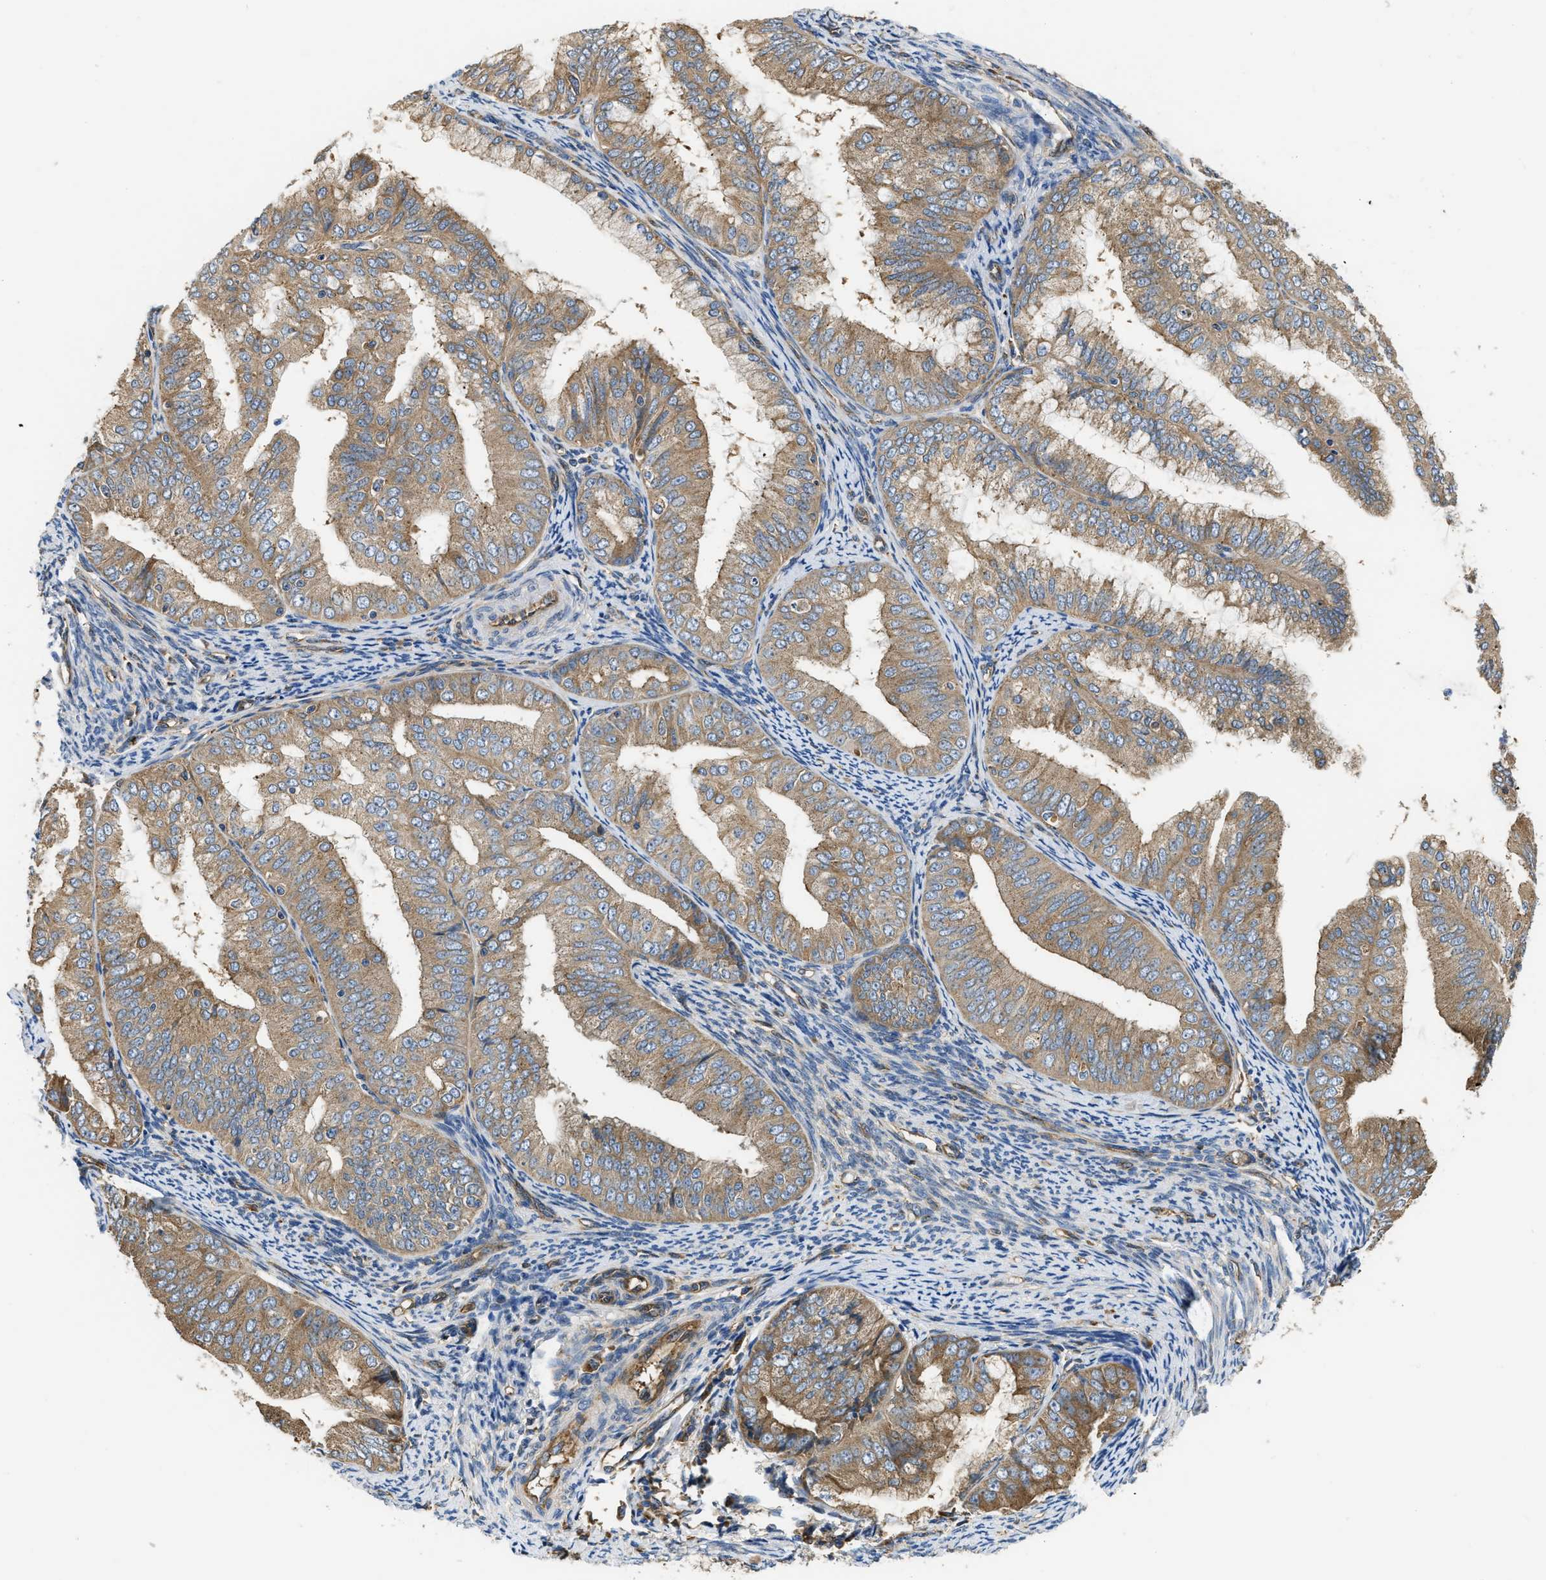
{"staining": {"intensity": "moderate", "quantity": ">75%", "location": "cytoplasmic/membranous"}, "tissue": "endometrial cancer", "cell_type": "Tumor cells", "image_type": "cancer", "snomed": [{"axis": "morphology", "description": "Adenocarcinoma, NOS"}, {"axis": "topography", "description": "Endometrium"}], "caption": "An immunohistochemistry micrograph of tumor tissue is shown. Protein staining in brown highlights moderate cytoplasmic/membranous positivity in endometrial cancer (adenocarcinoma) within tumor cells.", "gene": "FLNB", "patient": {"sex": "female", "age": 63}}